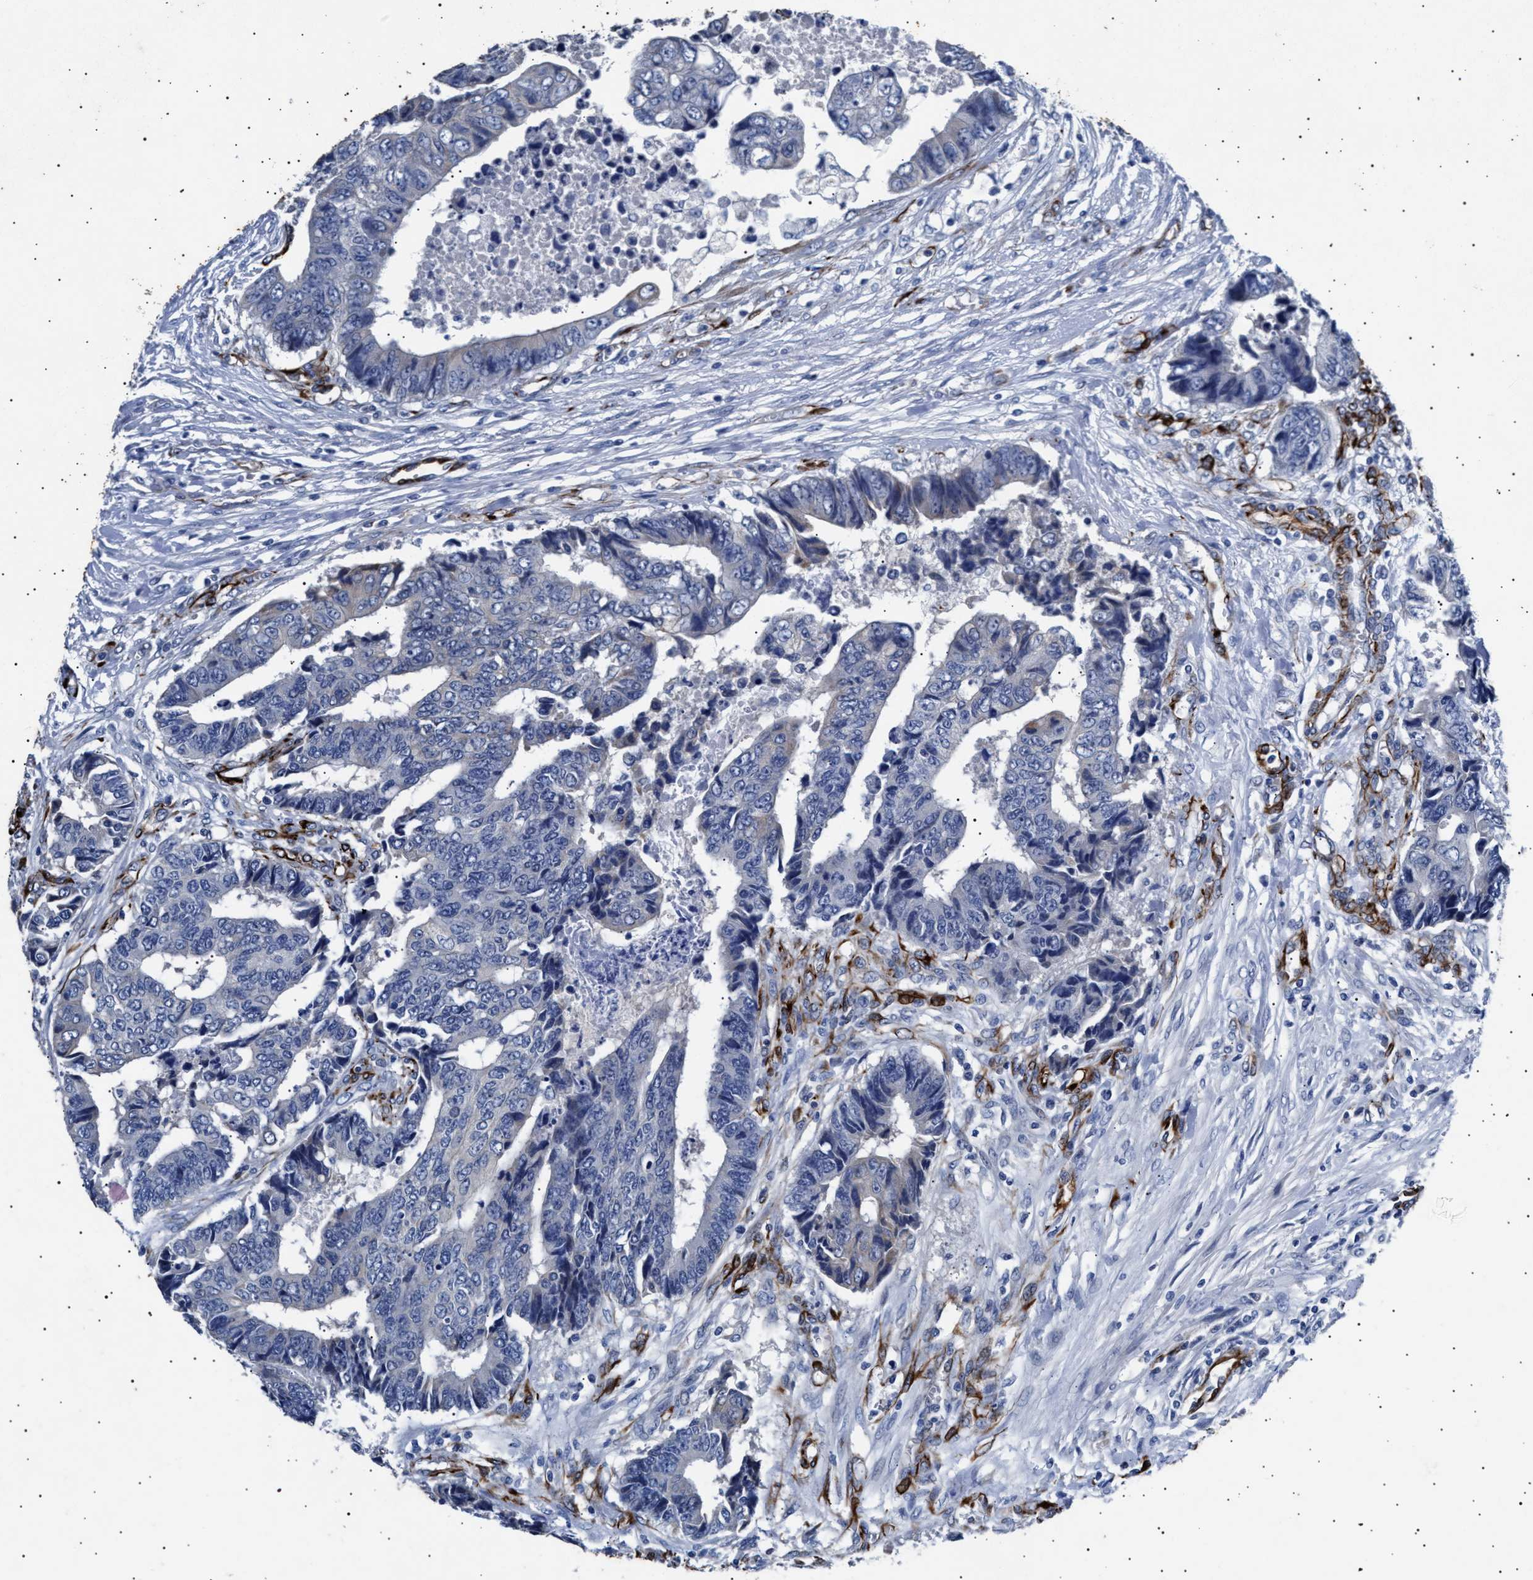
{"staining": {"intensity": "negative", "quantity": "none", "location": "none"}, "tissue": "colorectal cancer", "cell_type": "Tumor cells", "image_type": "cancer", "snomed": [{"axis": "morphology", "description": "Adenocarcinoma, NOS"}, {"axis": "topography", "description": "Rectum"}], "caption": "Human colorectal adenocarcinoma stained for a protein using immunohistochemistry (IHC) demonstrates no staining in tumor cells.", "gene": "OLFML2A", "patient": {"sex": "male", "age": 84}}